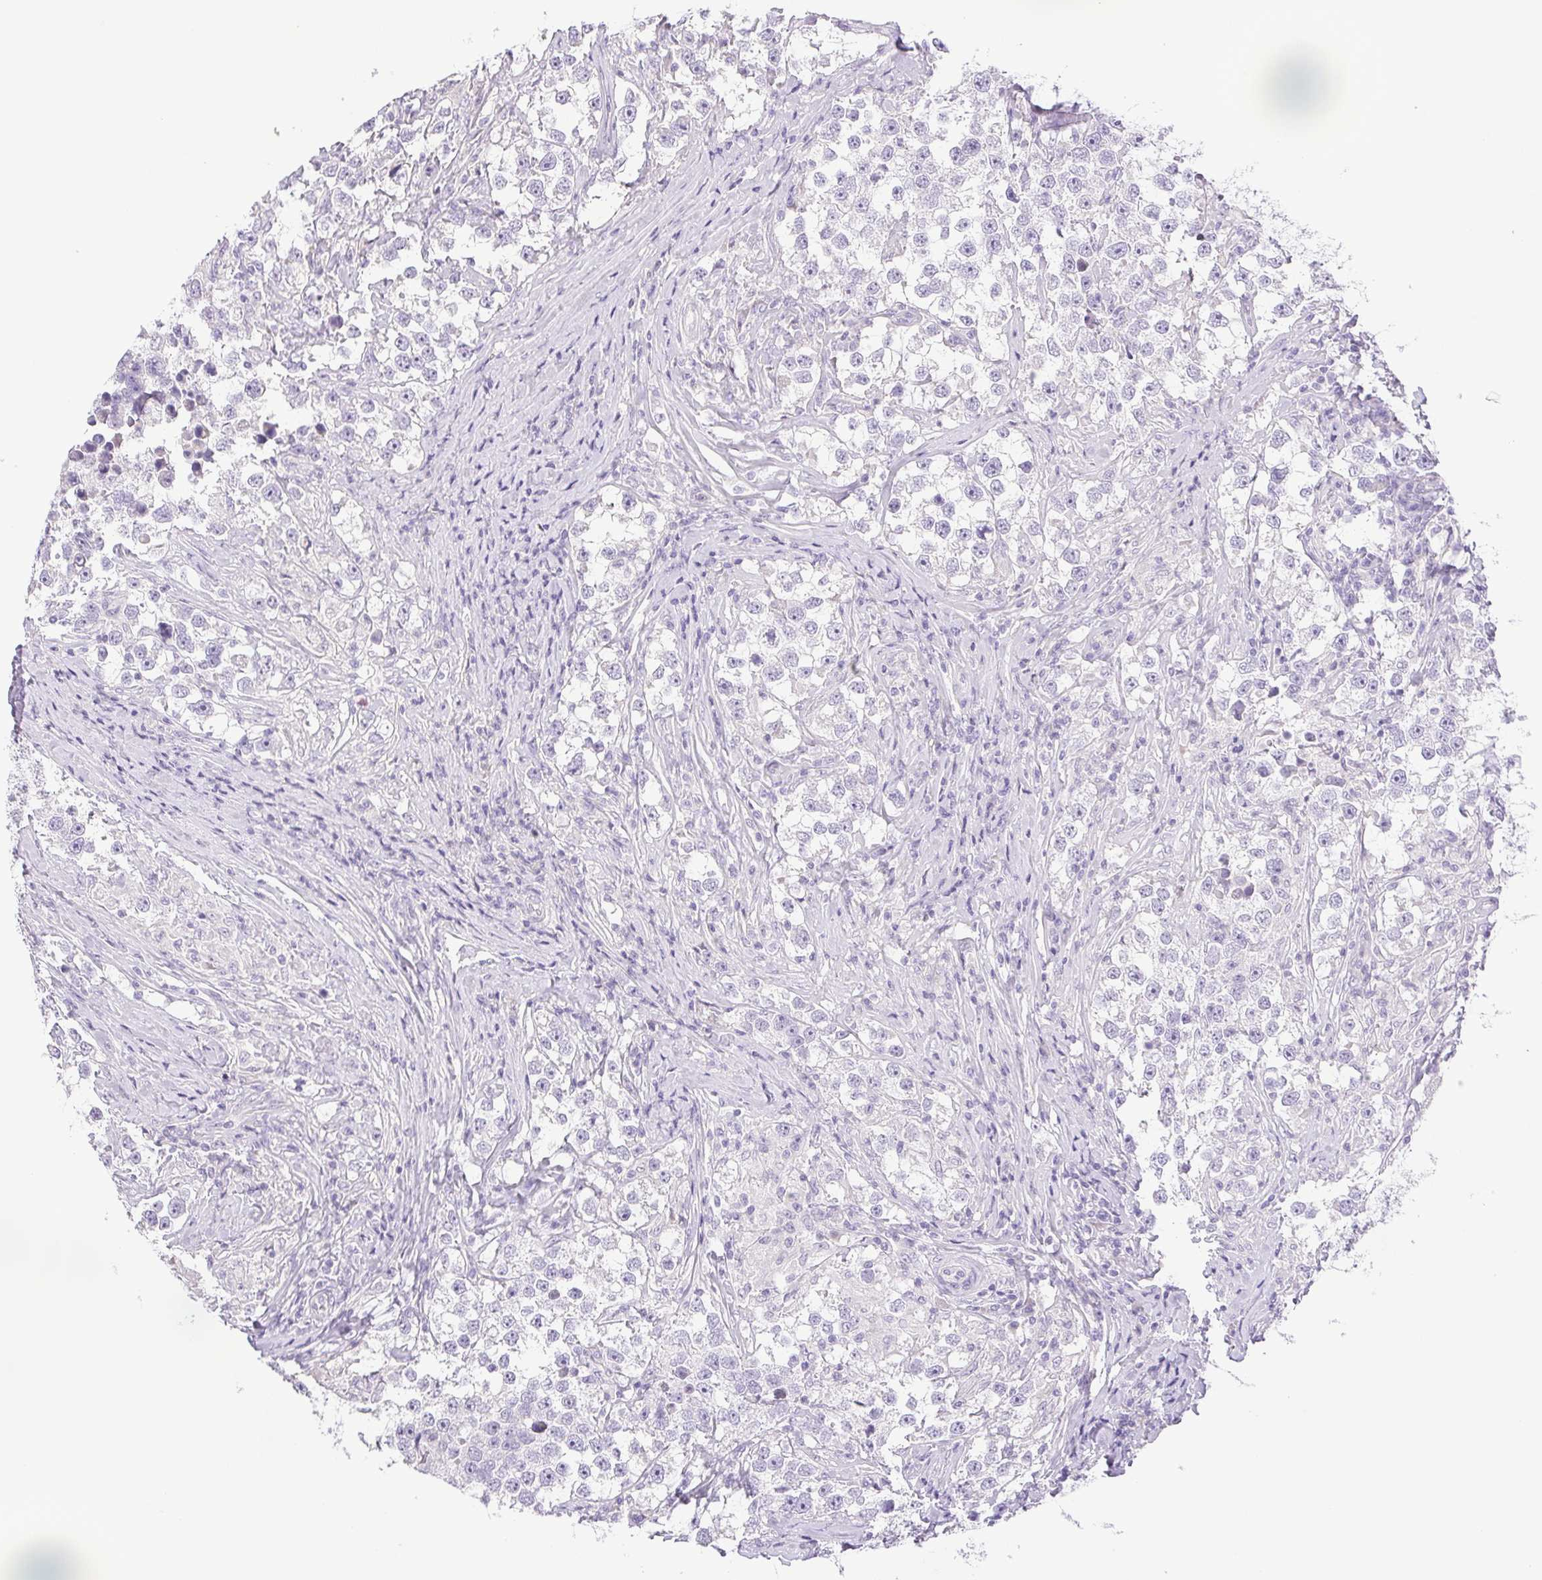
{"staining": {"intensity": "negative", "quantity": "none", "location": "none"}, "tissue": "testis cancer", "cell_type": "Tumor cells", "image_type": "cancer", "snomed": [{"axis": "morphology", "description": "Seminoma, NOS"}, {"axis": "topography", "description": "Testis"}], "caption": "A high-resolution photomicrograph shows immunohistochemistry staining of testis seminoma, which exhibits no significant staining in tumor cells.", "gene": "PAPPA2", "patient": {"sex": "male", "age": 46}}